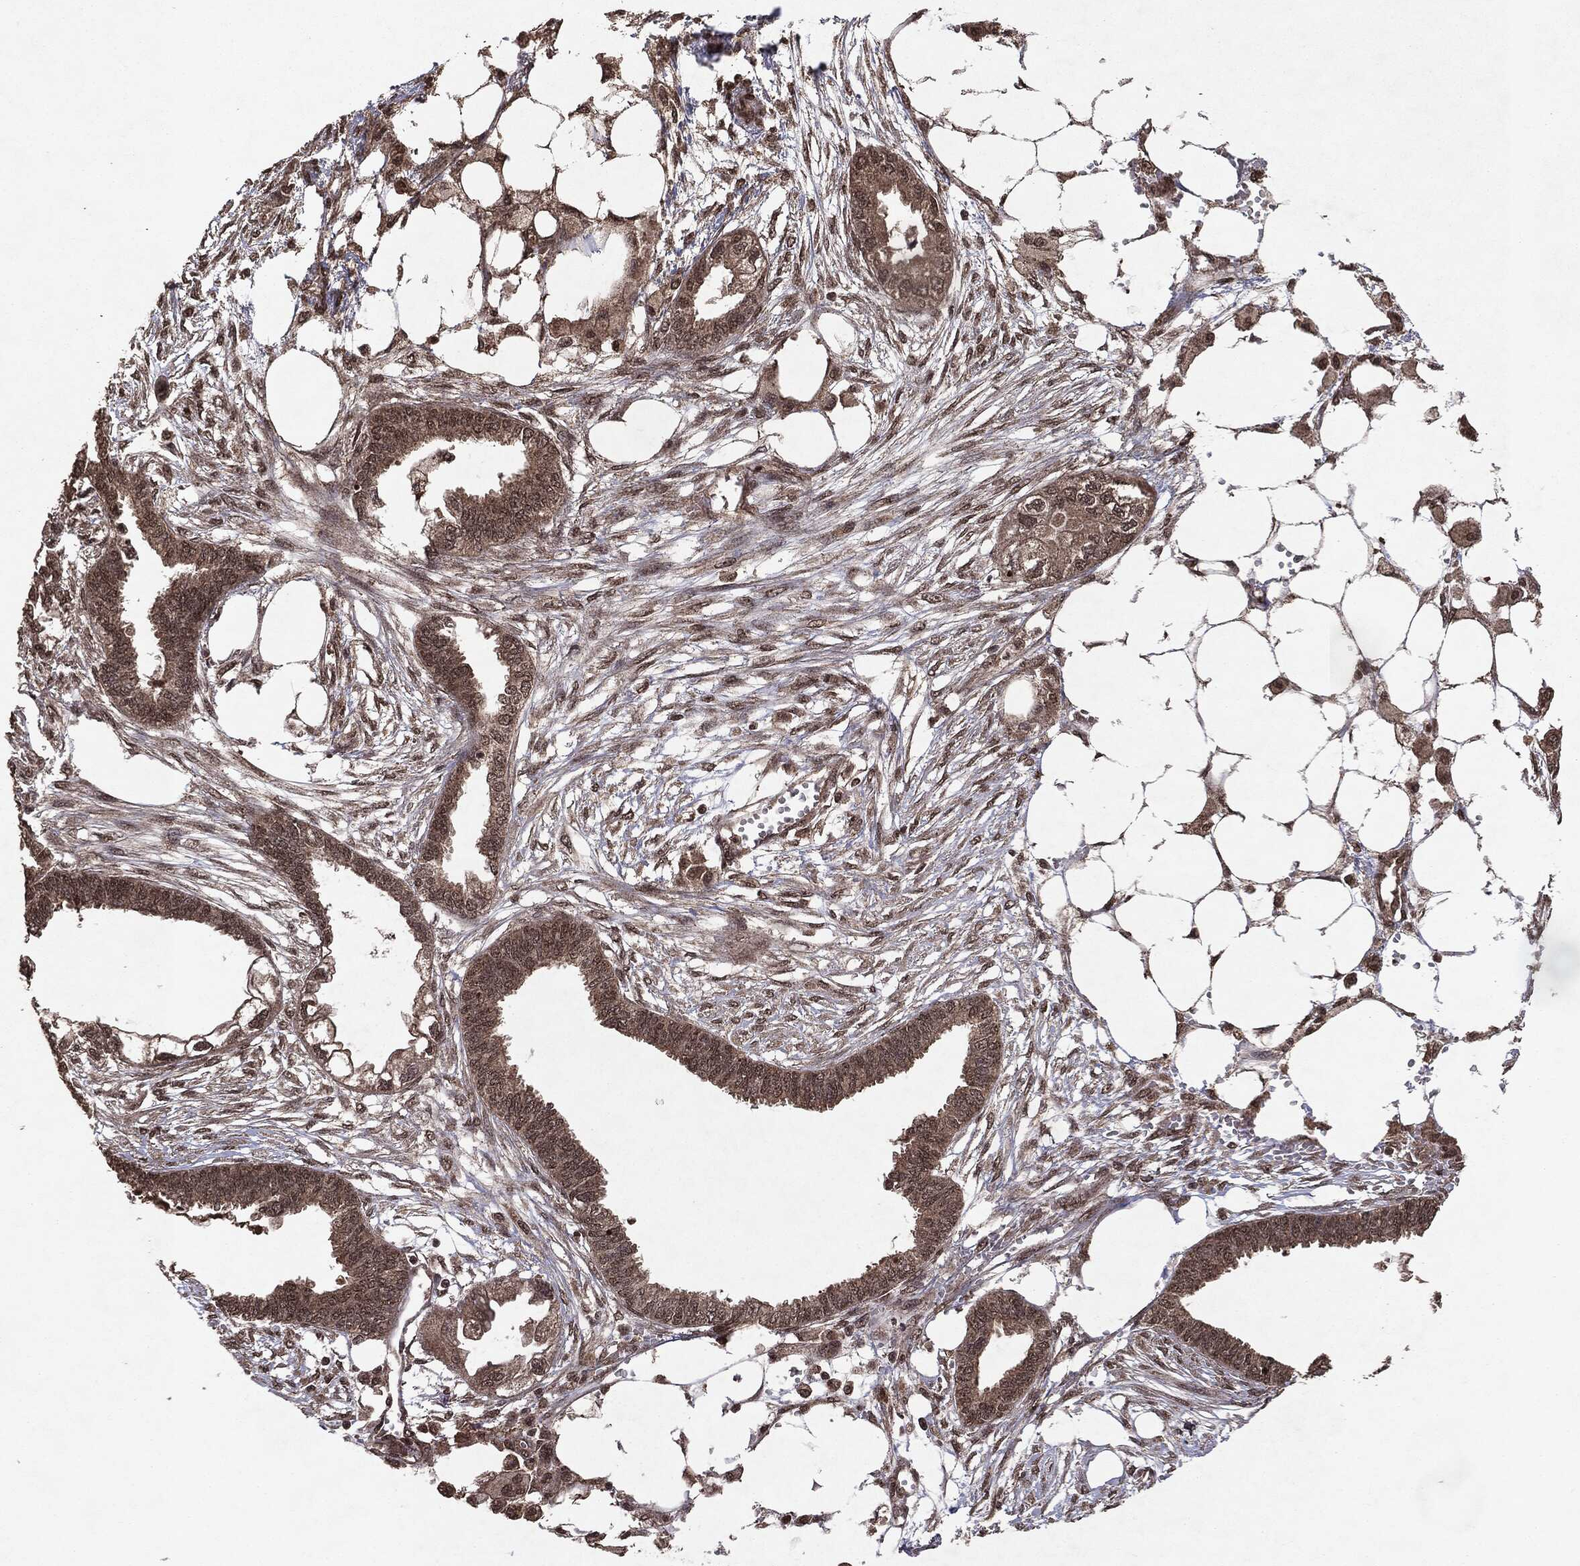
{"staining": {"intensity": "weak", "quantity": ">75%", "location": "cytoplasmic/membranous,nuclear"}, "tissue": "endometrial cancer", "cell_type": "Tumor cells", "image_type": "cancer", "snomed": [{"axis": "morphology", "description": "Adenocarcinoma, NOS"}, {"axis": "morphology", "description": "Adenocarcinoma, metastatic, NOS"}, {"axis": "topography", "description": "Adipose tissue"}, {"axis": "topography", "description": "Endometrium"}], "caption": "Immunohistochemistry (IHC) of human endometrial cancer (adenocarcinoma) demonstrates low levels of weak cytoplasmic/membranous and nuclear staining in about >75% of tumor cells. (DAB (3,3'-diaminobenzidine) = brown stain, brightfield microscopy at high magnification).", "gene": "PEBP1", "patient": {"sex": "female", "age": 67}}